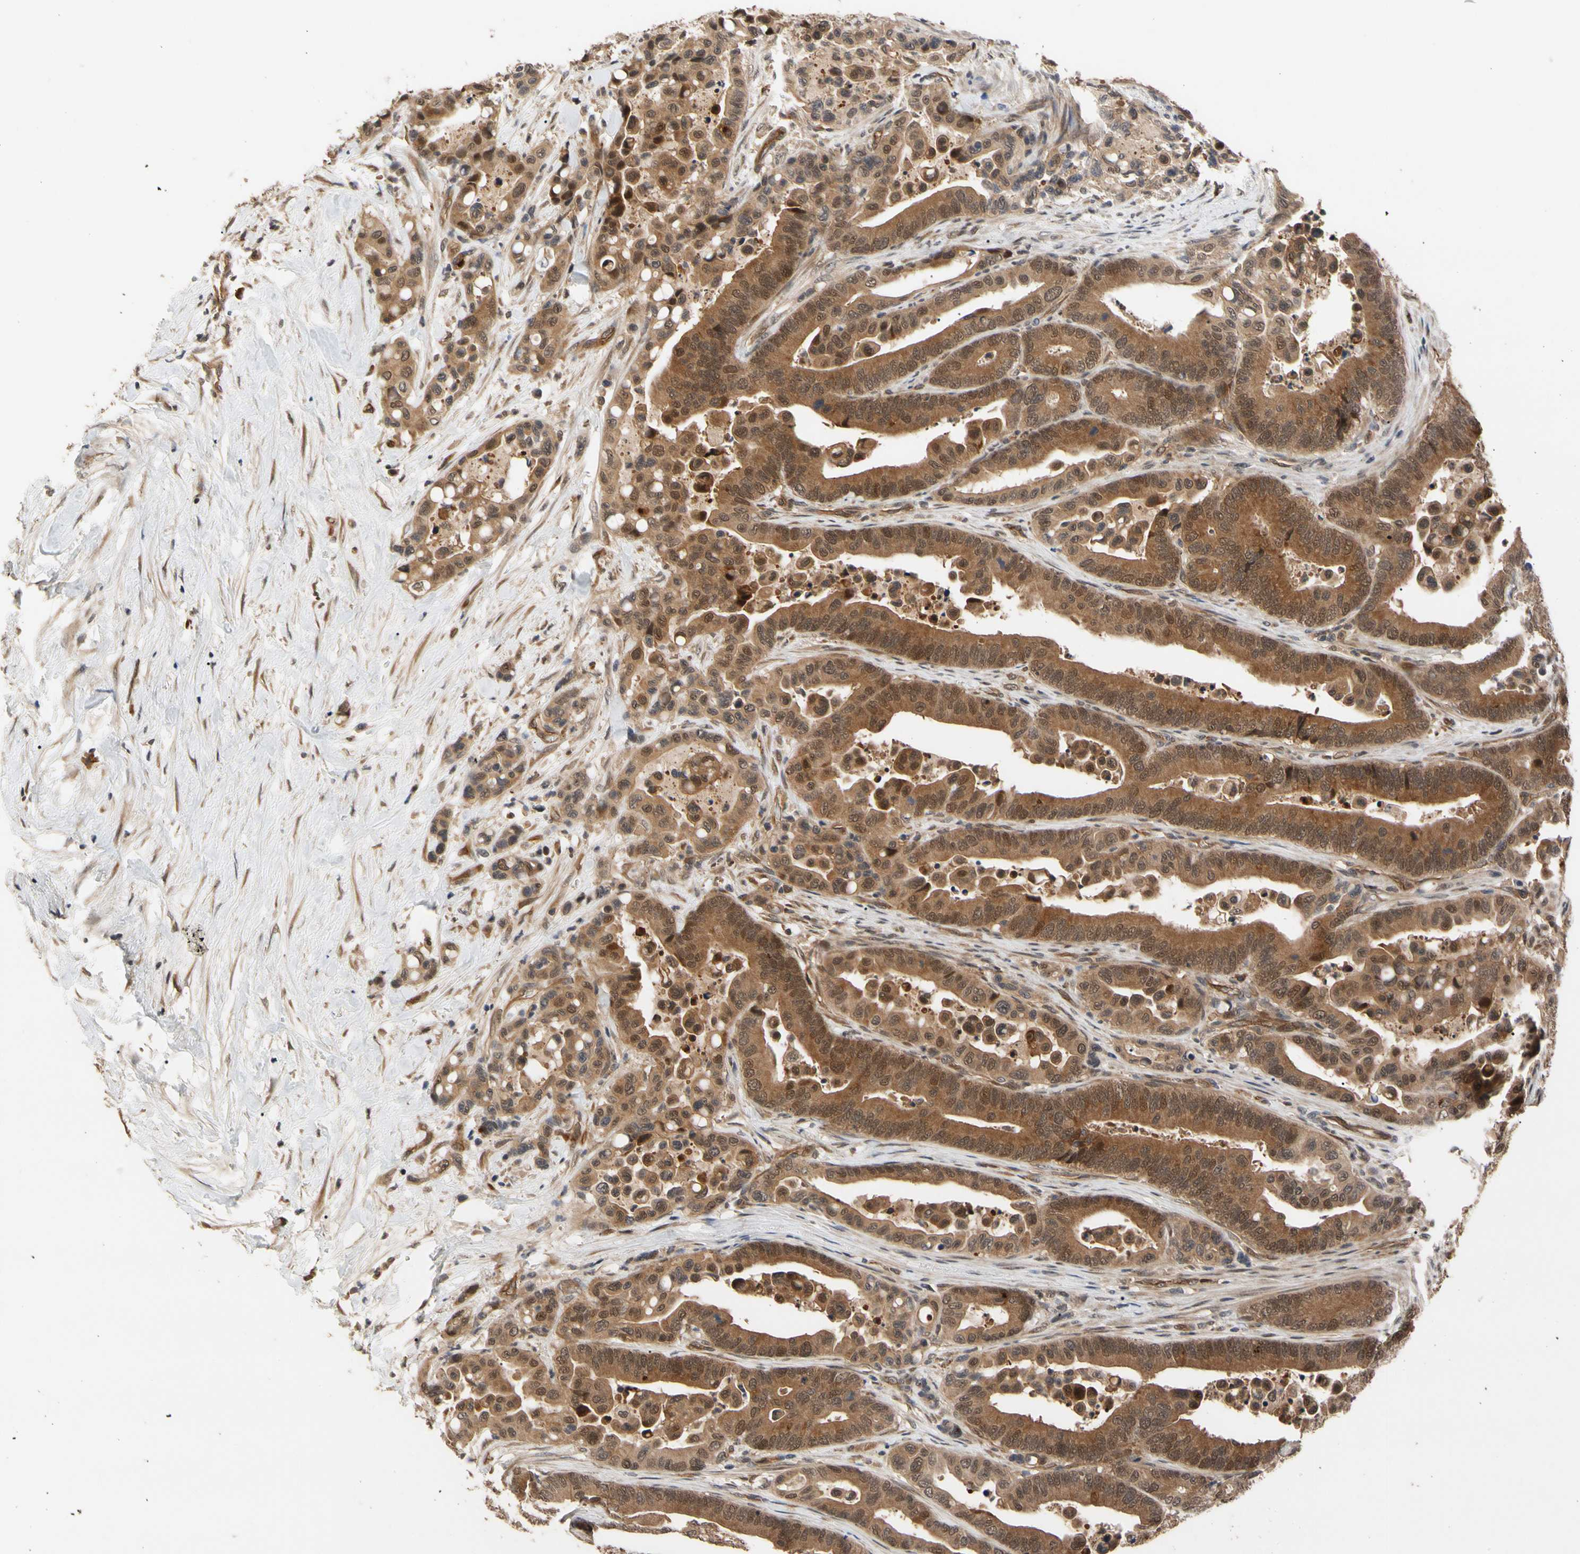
{"staining": {"intensity": "moderate", "quantity": ">75%", "location": "cytoplasmic/membranous"}, "tissue": "colorectal cancer", "cell_type": "Tumor cells", "image_type": "cancer", "snomed": [{"axis": "morphology", "description": "Normal tissue, NOS"}, {"axis": "morphology", "description": "Adenocarcinoma, NOS"}, {"axis": "topography", "description": "Colon"}], "caption": "A photomicrograph of human adenocarcinoma (colorectal) stained for a protein displays moderate cytoplasmic/membranous brown staining in tumor cells.", "gene": "CYTIP", "patient": {"sex": "male", "age": 82}}